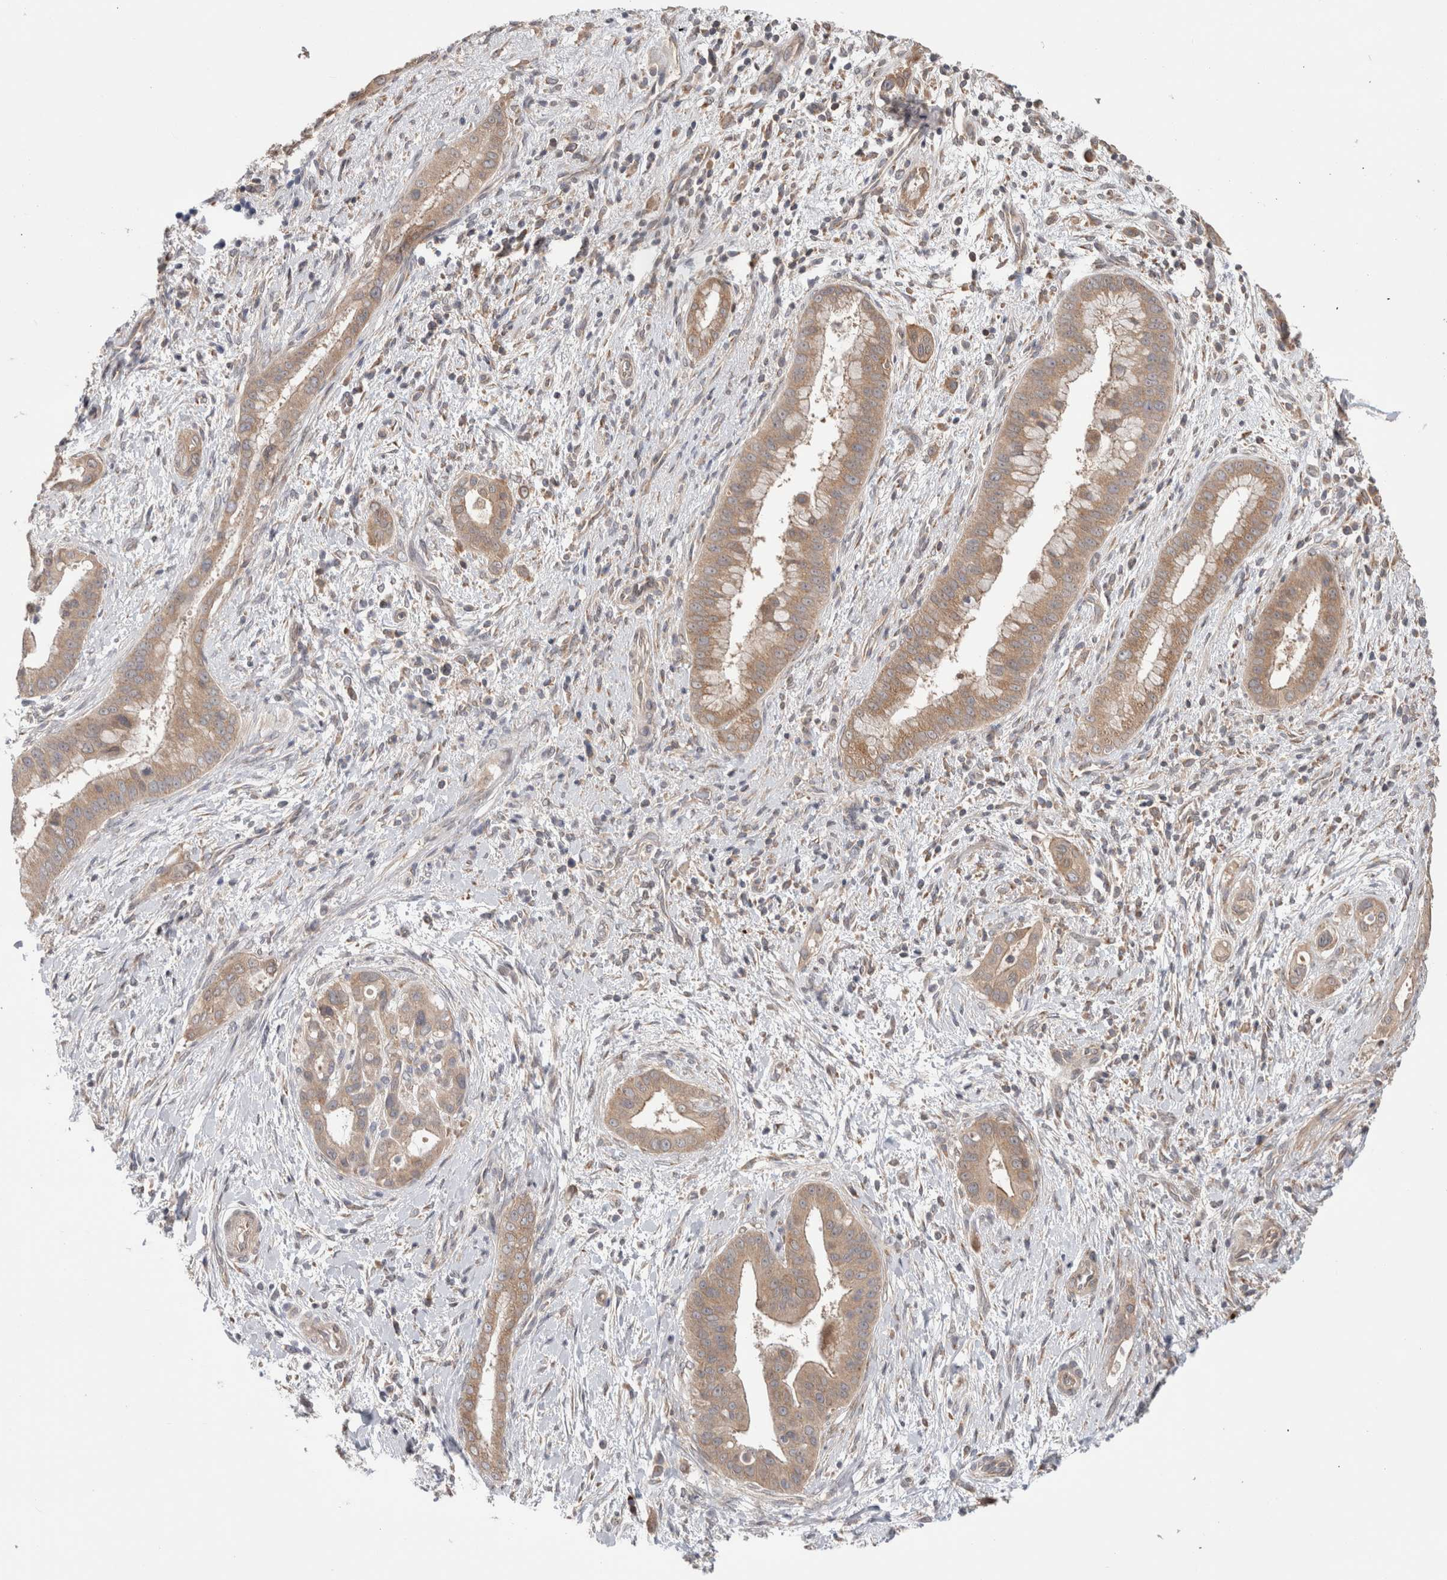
{"staining": {"intensity": "moderate", "quantity": ">75%", "location": "cytoplasmic/membranous"}, "tissue": "liver cancer", "cell_type": "Tumor cells", "image_type": "cancer", "snomed": [{"axis": "morphology", "description": "Cholangiocarcinoma"}, {"axis": "topography", "description": "Liver"}], "caption": "IHC micrograph of neoplastic tissue: liver cholangiocarcinoma stained using immunohistochemistry exhibits medium levels of moderate protein expression localized specifically in the cytoplasmic/membranous of tumor cells, appearing as a cytoplasmic/membranous brown color.", "gene": "TRIM5", "patient": {"sex": "female", "age": 54}}